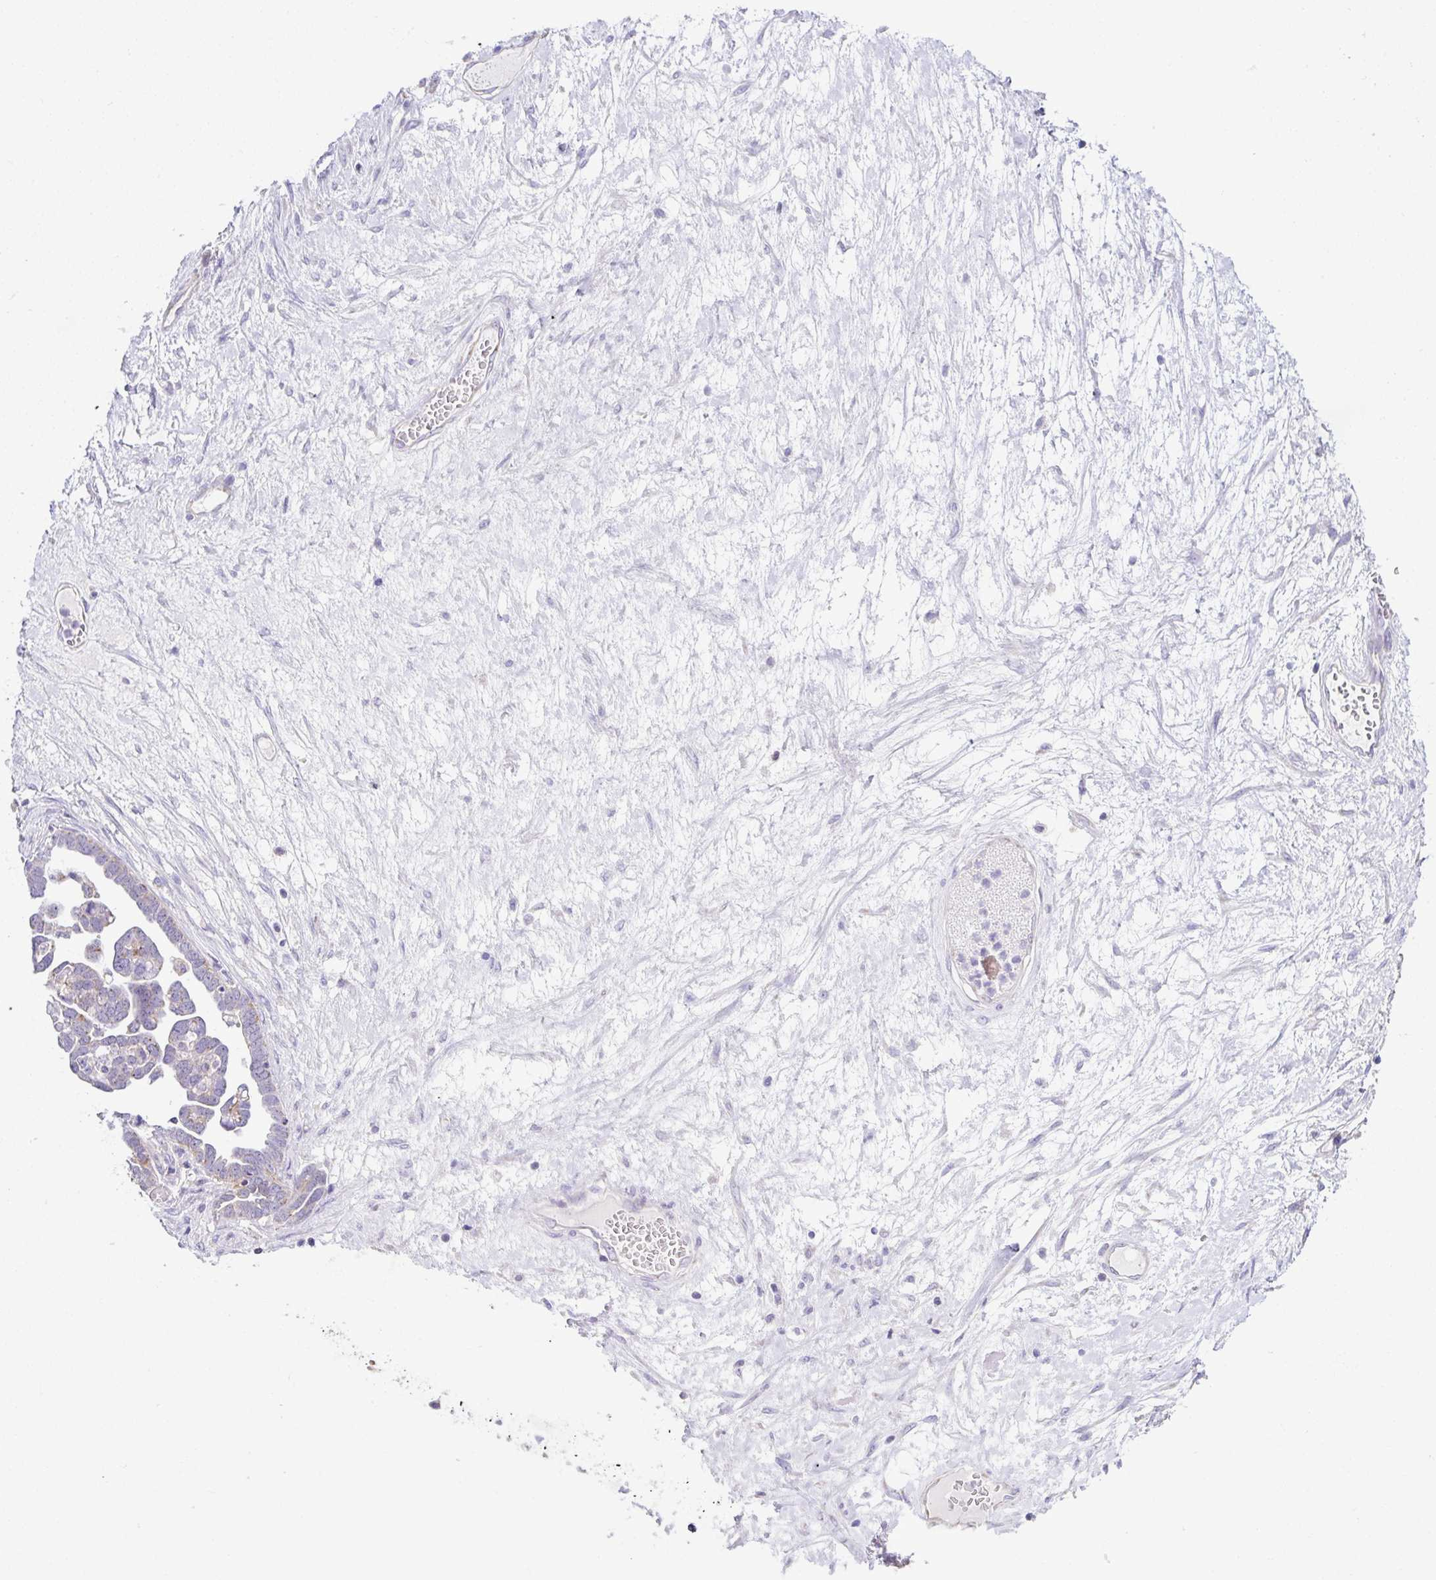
{"staining": {"intensity": "weak", "quantity": "<25%", "location": "cytoplasmic/membranous"}, "tissue": "ovarian cancer", "cell_type": "Tumor cells", "image_type": "cancer", "snomed": [{"axis": "morphology", "description": "Cystadenocarcinoma, serous, NOS"}, {"axis": "topography", "description": "Ovary"}], "caption": "A histopathology image of human ovarian cancer is negative for staining in tumor cells.", "gene": "DOK7", "patient": {"sex": "female", "age": 54}}